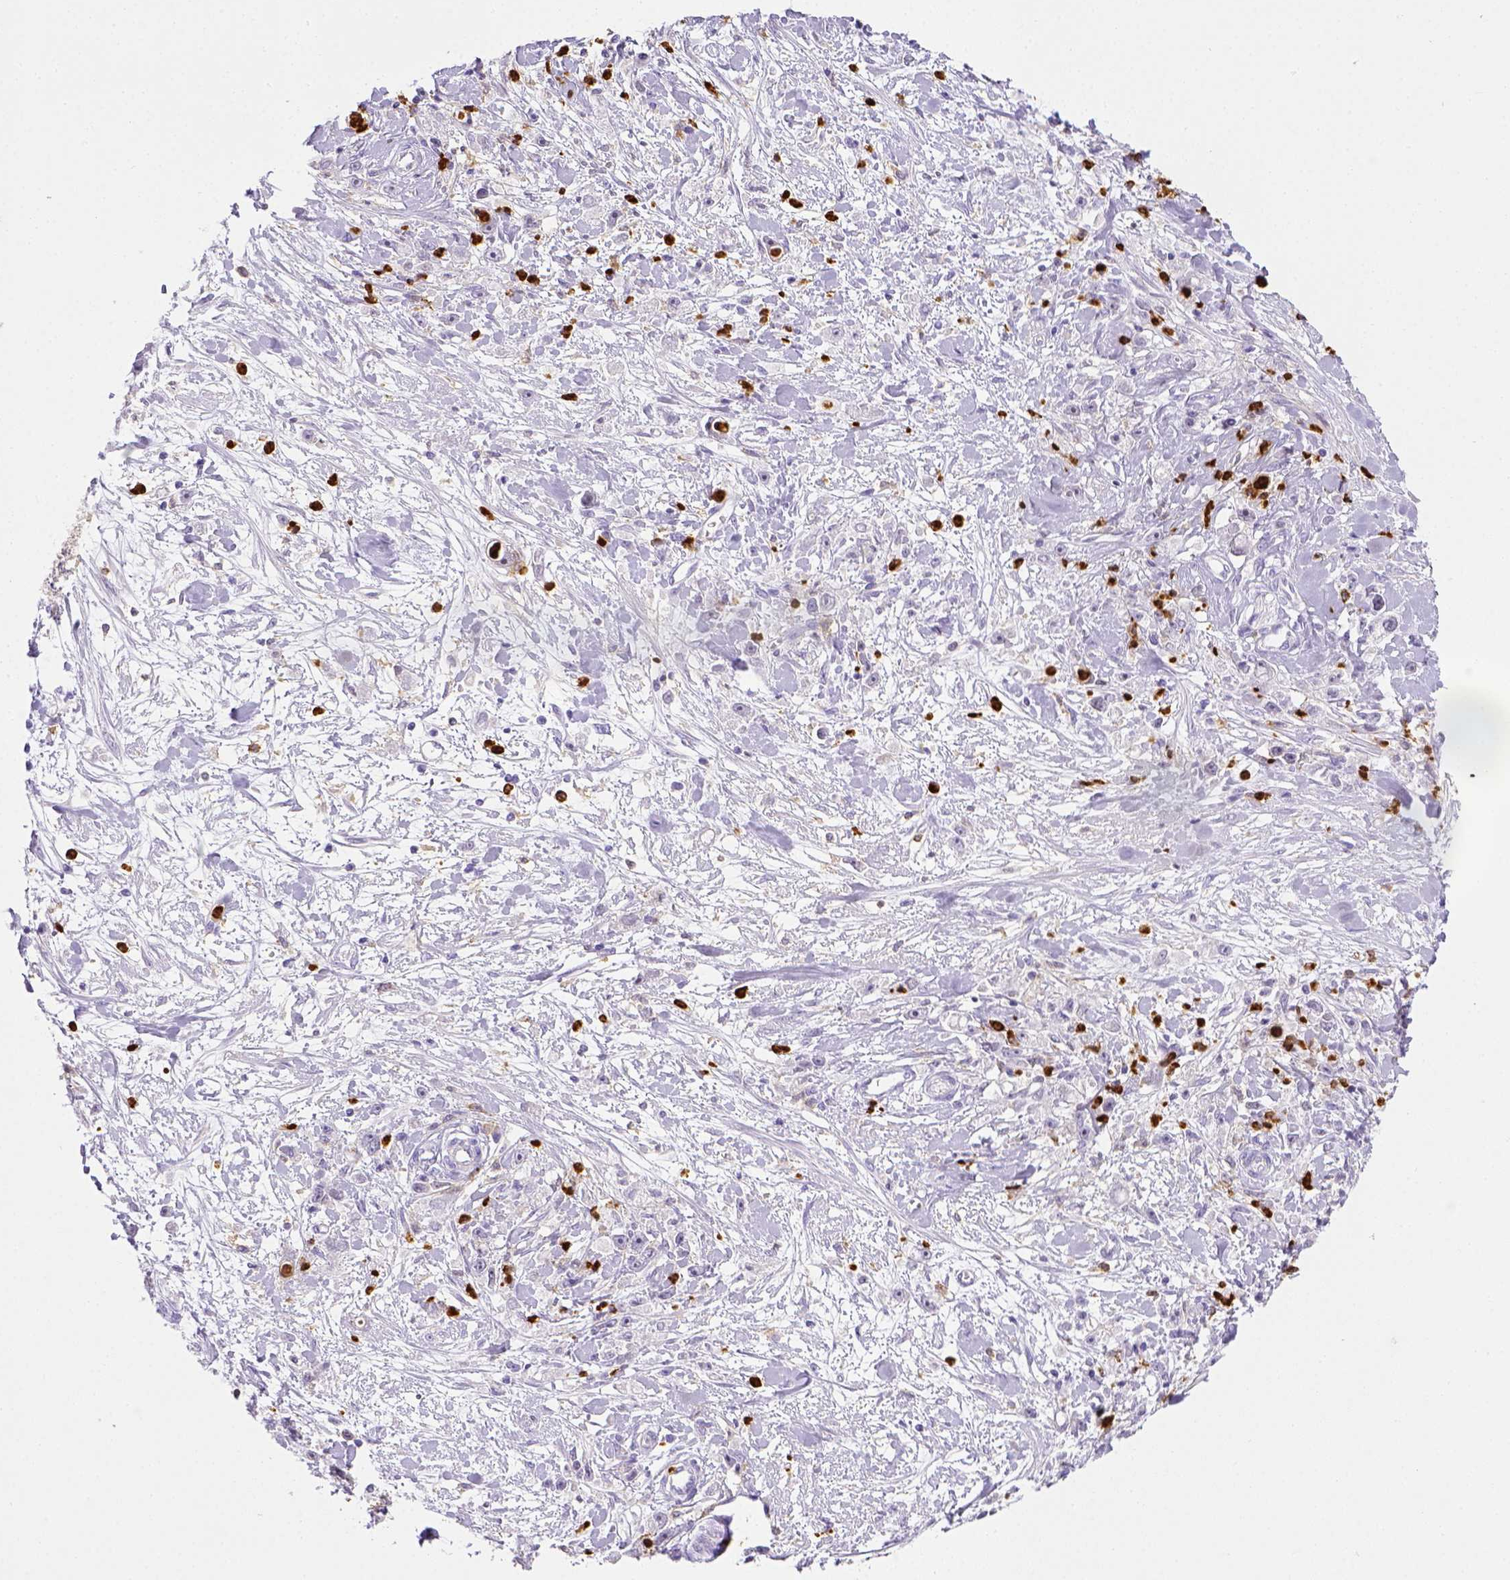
{"staining": {"intensity": "negative", "quantity": "none", "location": "none"}, "tissue": "stomach cancer", "cell_type": "Tumor cells", "image_type": "cancer", "snomed": [{"axis": "morphology", "description": "Adenocarcinoma, NOS"}, {"axis": "topography", "description": "Stomach"}], "caption": "Immunohistochemical staining of human stomach cancer (adenocarcinoma) displays no significant expression in tumor cells.", "gene": "ITGAM", "patient": {"sex": "female", "age": 59}}